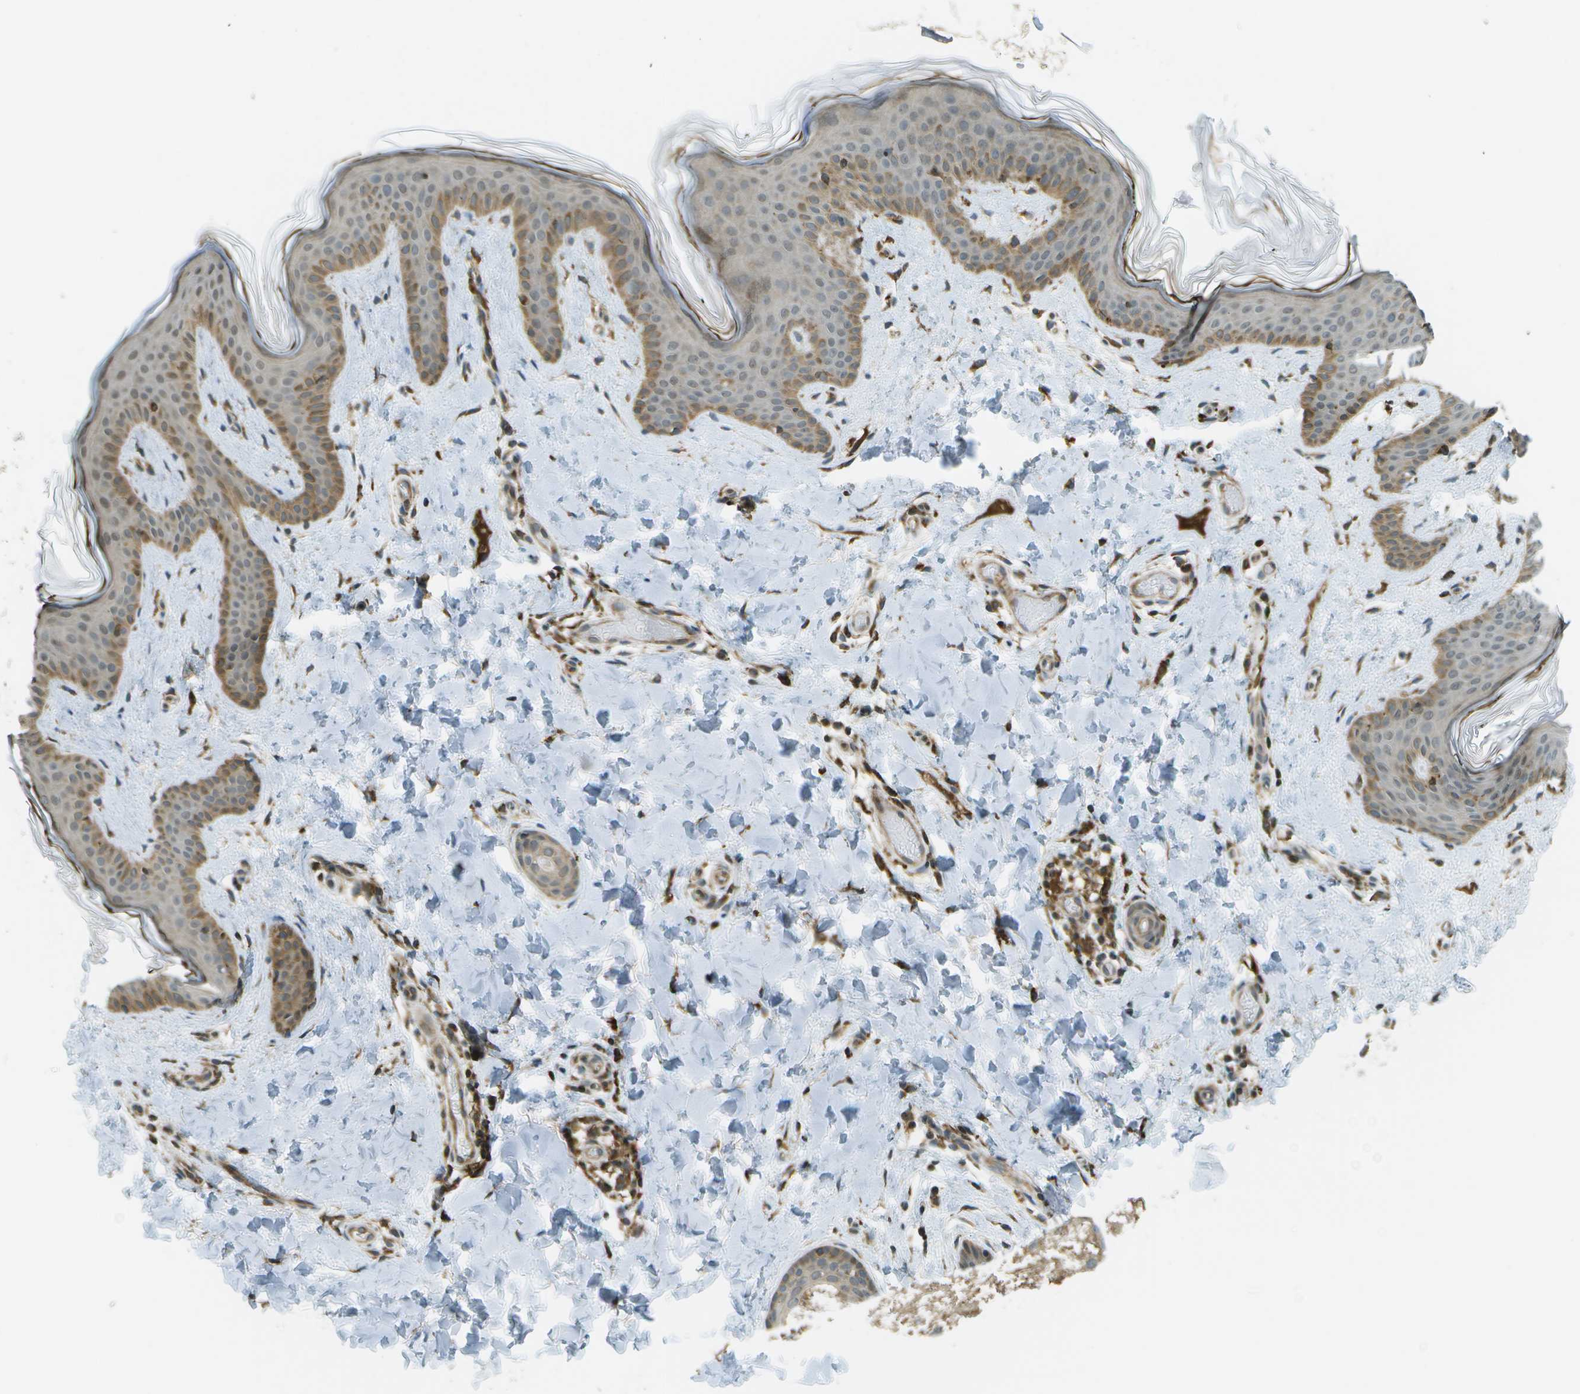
{"staining": {"intensity": "strong", "quantity": ">75%", "location": "cytoplasmic/membranous"}, "tissue": "skin", "cell_type": "Fibroblasts", "image_type": "normal", "snomed": [{"axis": "morphology", "description": "Normal tissue, NOS"}, {"axis": "topography", "description": "Skin"}], "caption": "Human skin stained for a protein (brown) demonstrates strong cytoplasmic/membranous positive positivity in about >75% of fibroblasts.", "gene": "USP30", "patient": {"sex": "female", "age": 17}}